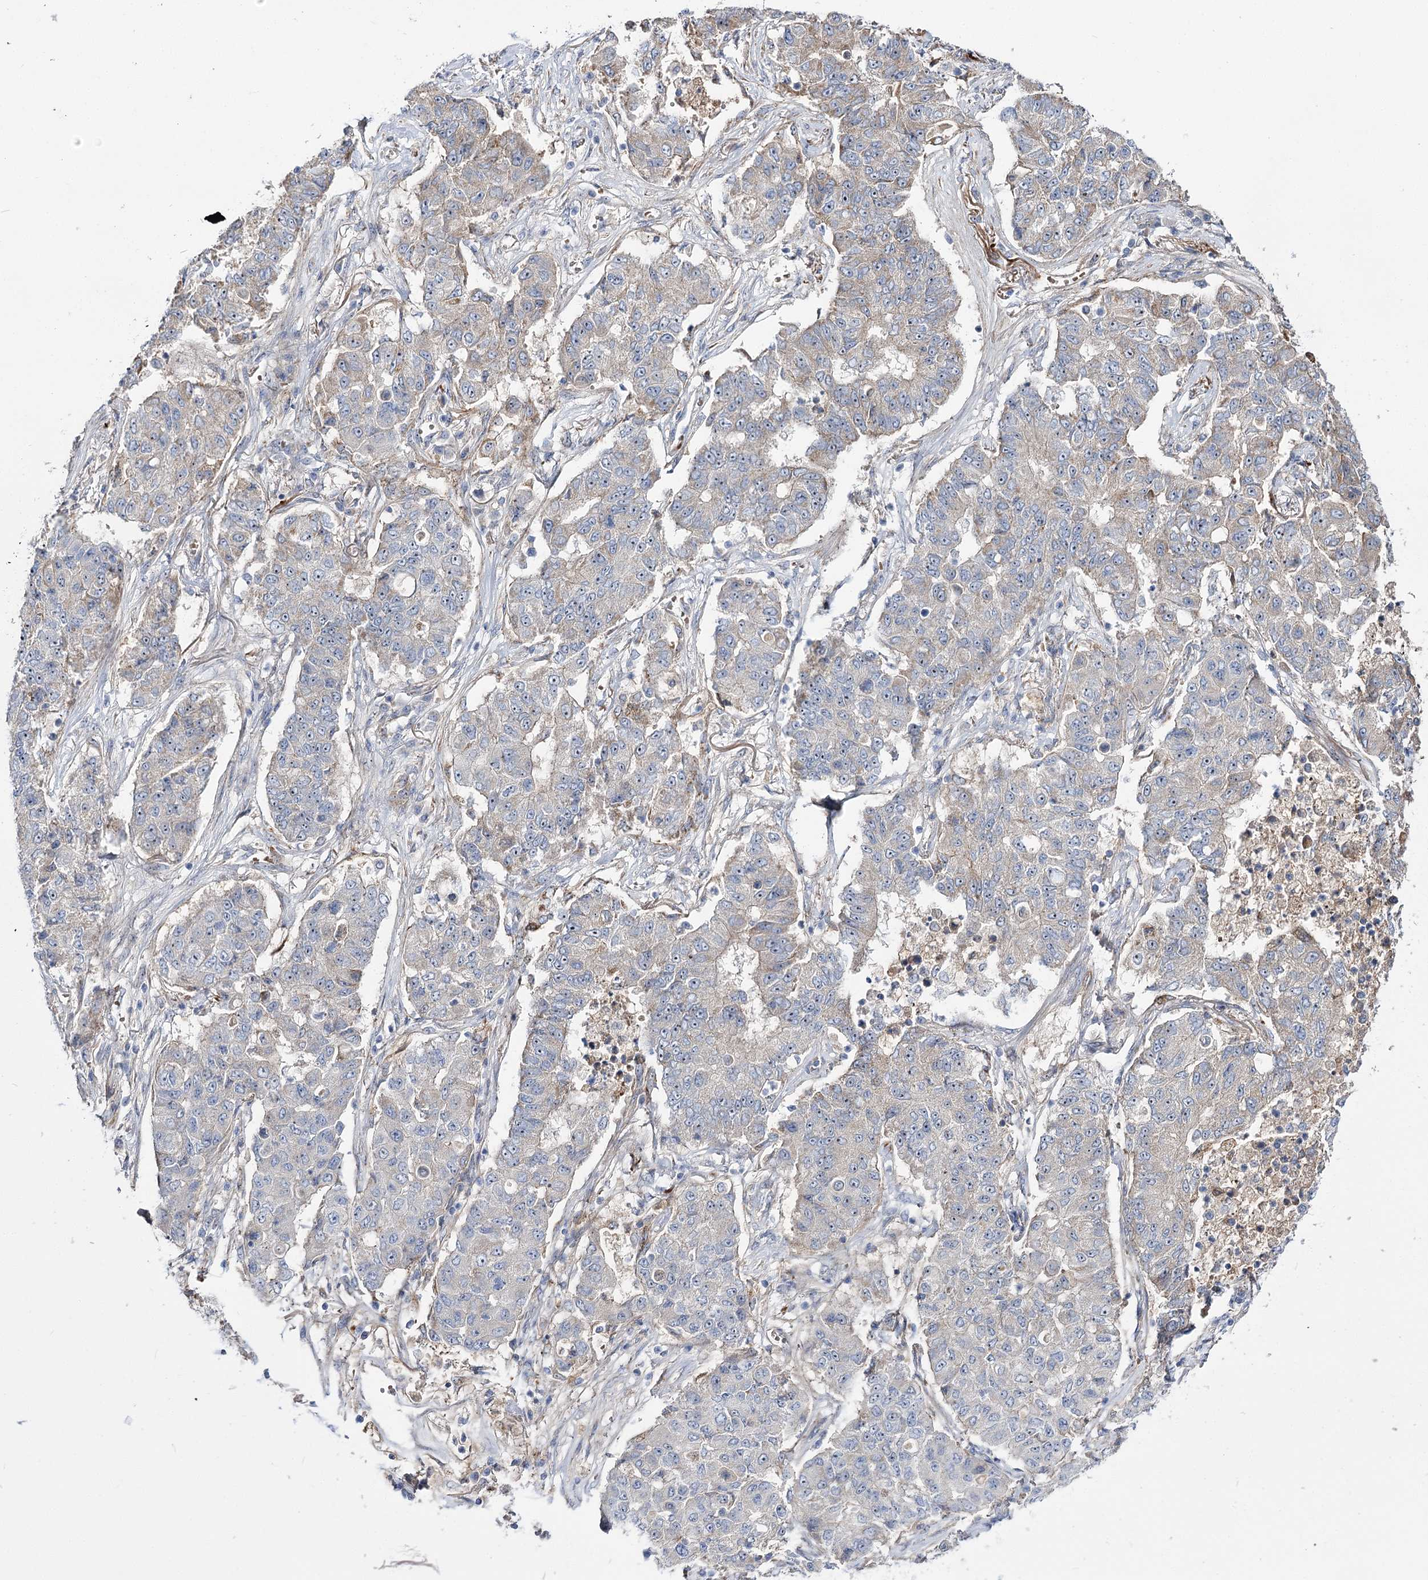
{"staining": {"intensity": "weak", "quantity": "<25%", "location": "cytoplasmic/membranous"}, "tissue": "lung cancer", "cell_type": "Tumor cells", "image_type": "cancer", "snomed": [{"axis": "morphology", "description": "Squamous cell carcinoma, NOS"}, {"axis": "topography", "description": "Lung"}], "caption": "Tumor cells are negative for protein expression in human lung squamous cell carcinoma.", "gene": "SUOX", "patient": {"sex": "male", "age": 74}}